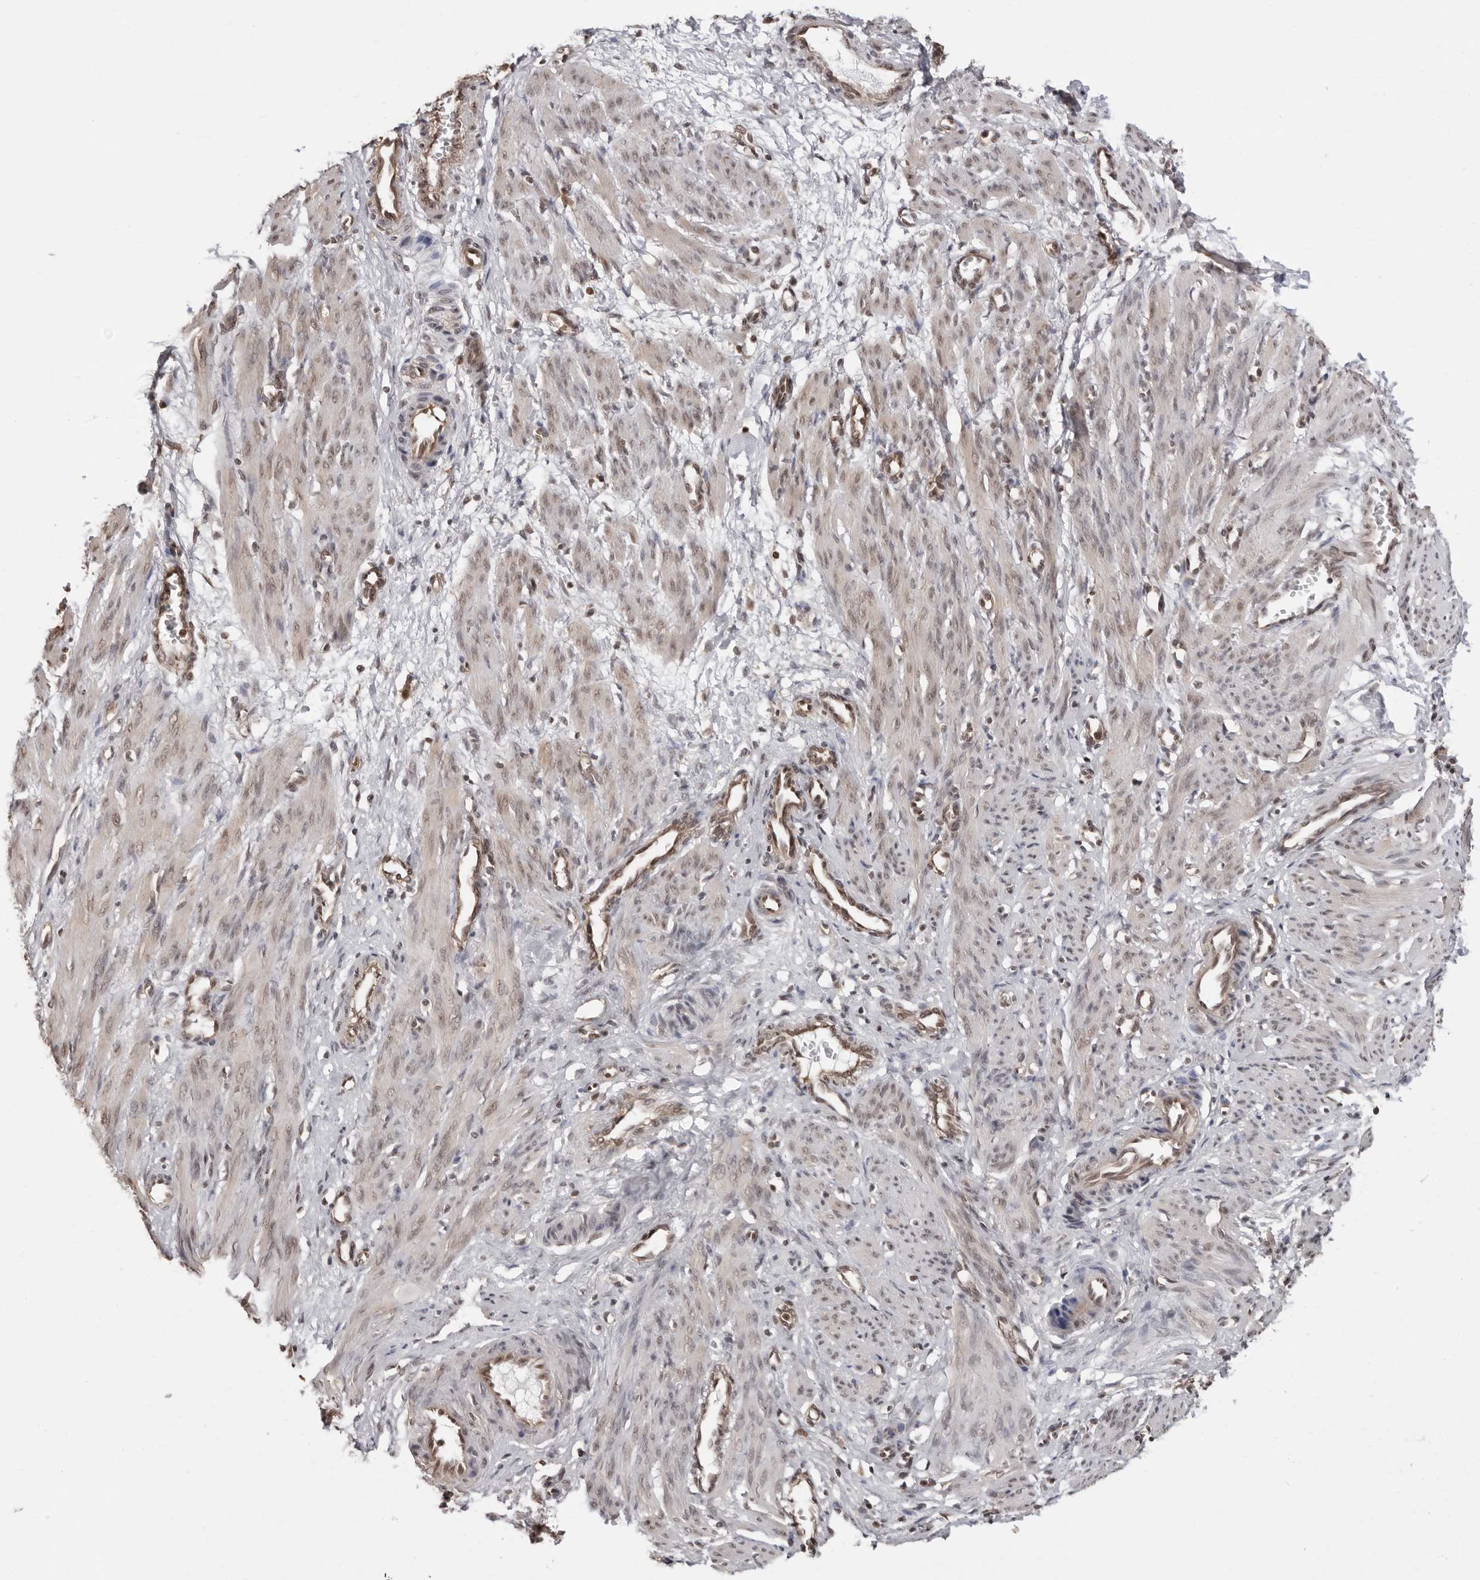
{"staining": {"intensity": "weak", "quantity": ">75%", "location": "cytoplasmic/membranous,nuclear"}, "tissue": "smooth muscle", "cell_type": "Smooth muscle cells", "image_type": "normal", "snomed": [{"axis": "morphology", "description": "Normal tissue, NOS"}, {"axis": "topography", "description": "Endometrium"}], "caption": "Protein analysis of benign smooth muscle shows weak cytoplasmic/membranous,nuclear positivity in about >75% of smooth muscle cells. Using DAB (3,3'-diaminobenzidine) (brown) and hematoxylin (blue) stains, captured at high magnification using brightfield microscopy.", "gene": "SDE2", "patient": {"sex": "female", "age": 33}}